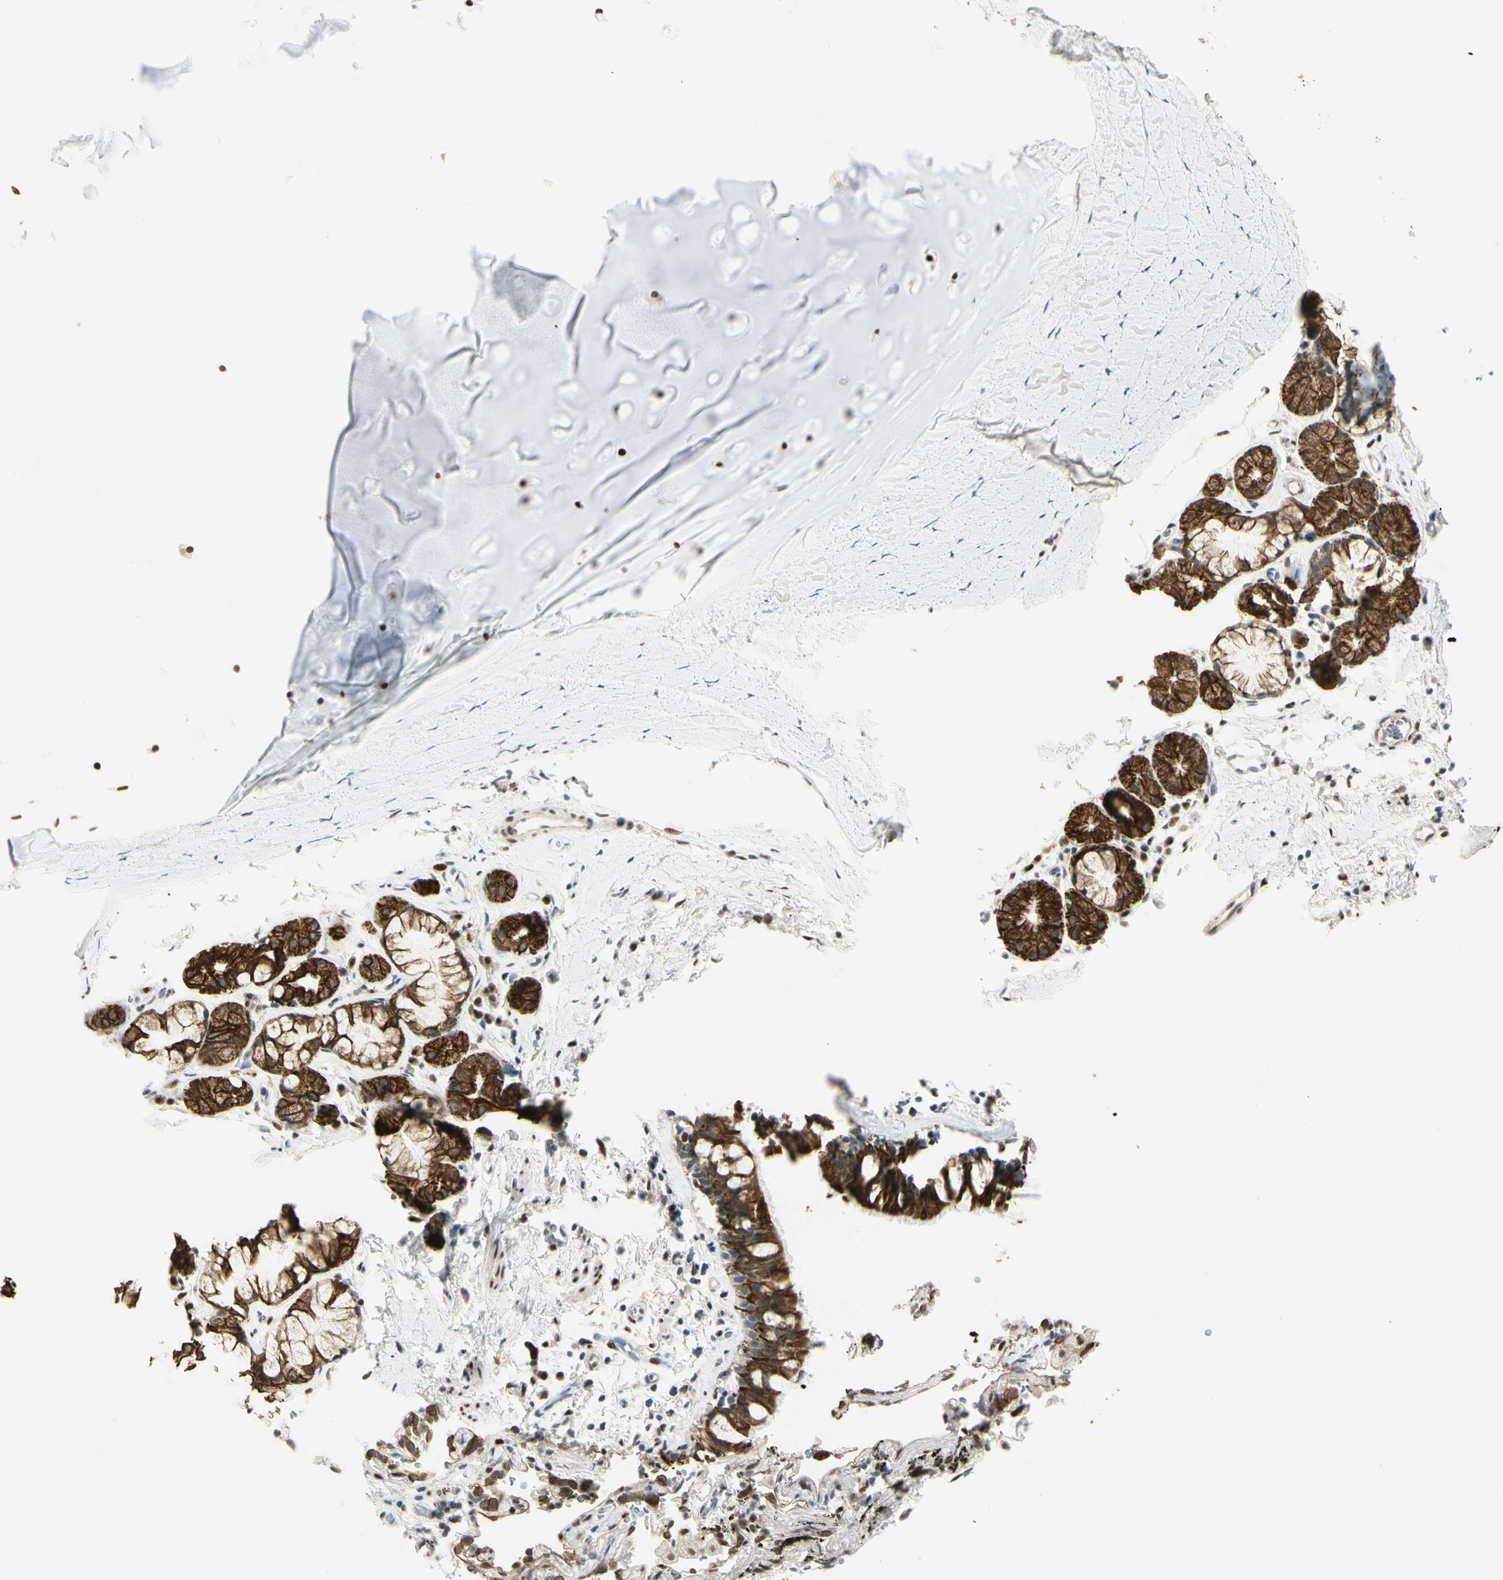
{"staining": {"intensity": "strong", "quantity": ">75%", "location": "cytoplasmic/membranous"}, "tissue": "bronchus", "cell_type": "Respiratory epithelial cells", "image_type": "normal", "snomed": [{"axis": "morphology", "description": "Normal tissue, NOS"}, {"axis": "morphology", "description": "Malignant melanoma, Metastatic site"}, {"axis": "topography", "description": "Bronchus"}, {"axis": "topography", "description": "Lung"}], "caption": "Immunohistochemistry histopathology image of unremarkable human bronchus stained for a protein (brown), which exhibits high levels of strong cytoplasmic/membranous positivity in approximately >75% of respiratory epithelial cells.", "gene": "ATXN1", "patient": {"sex": "male", "age": 64}}